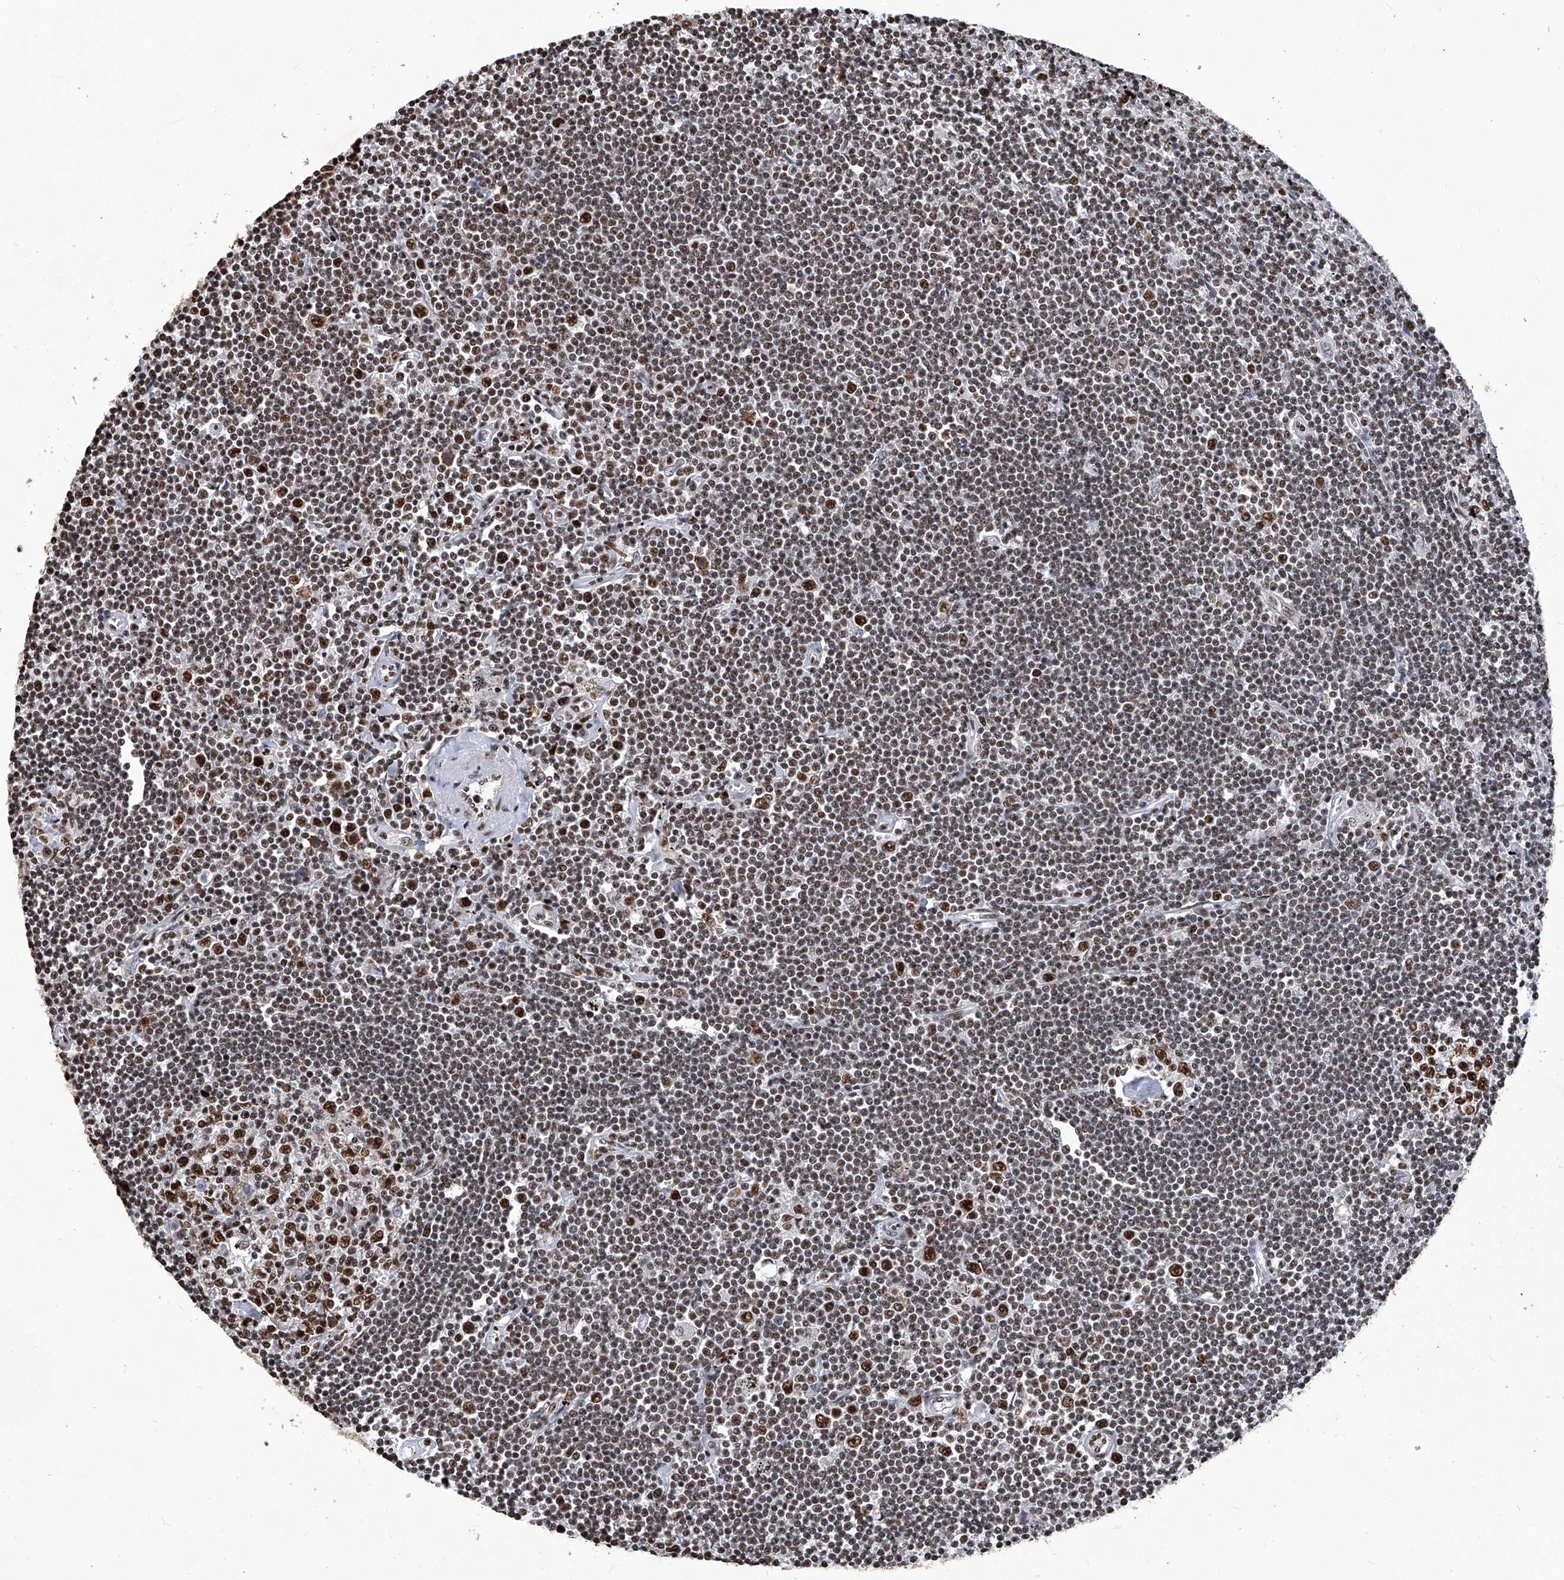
{"staining": {"intensity": "moderate", "quantity": ">75%", "location": "nuclear"}, "tissue": "lymphoma", "cell_type": "Tumor cells", "image_type": "cancer", "snomed": [{"axis": "morphology", "description": "Malignant lymphoma, non-Hodgkin's type, Low grade"}, {"axis": "topography", "description": "Spleen"}], "caption": "An immunohistochemistry histopathology image of tumor tissue is shown. Protein staining in brown labels moderate nuclear positivity in malignant lymphoma, non-Hodgkin's type (low-grade) within tumor cells.", "gene": "HBP1", "patient": {"sex": "male", "age": 76}}